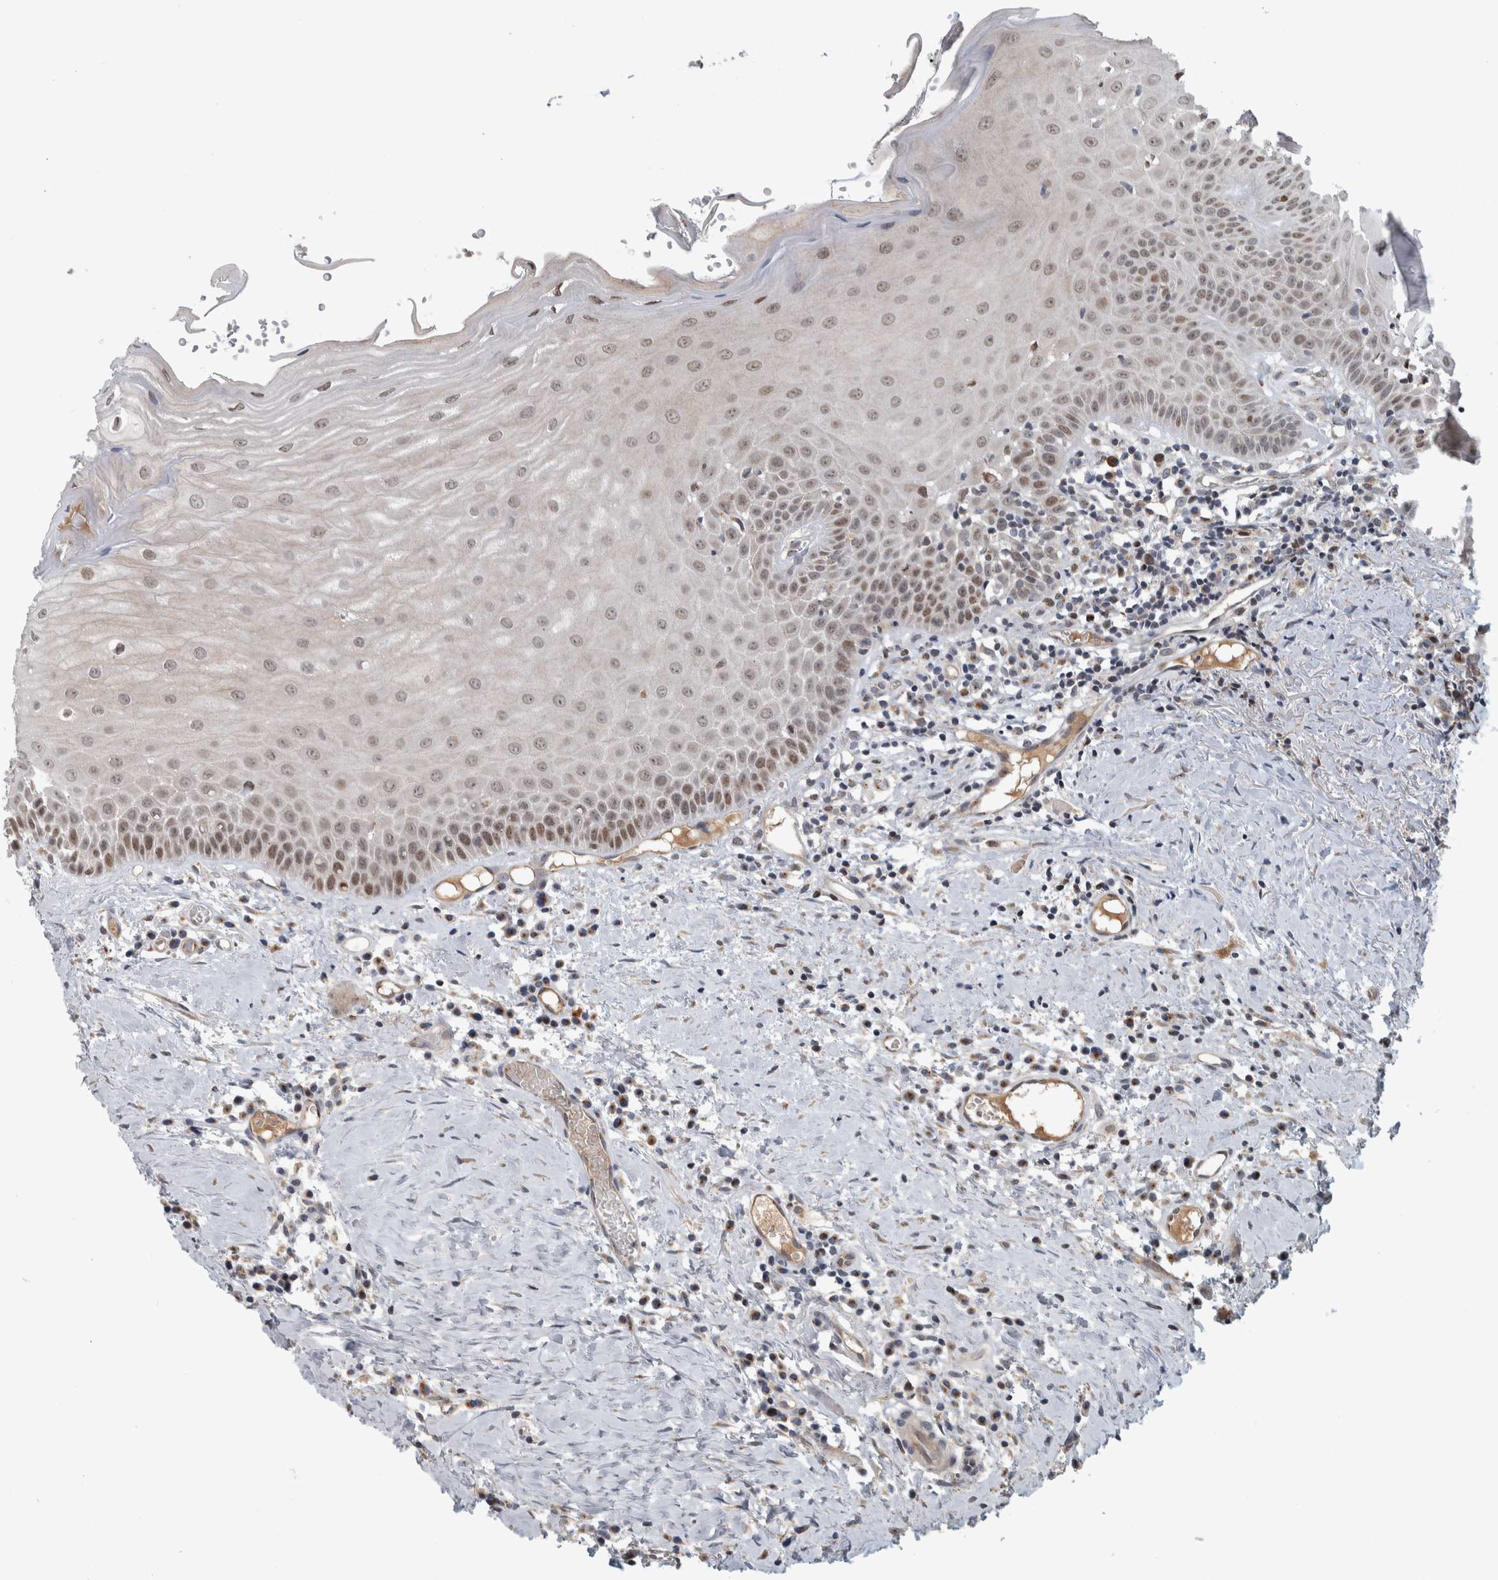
{"staining": {"intensity": "moderate", "quantity": "25%-75%", "location": "nuclear"}, "tissue": "oral mucosa", "cell_type": "Squamous epithelial cells", "image_type": "normal", "snomed": [{"axis": "morphology", "description": "Normal tissue, NOS"}, {"axis": "topography", "description": "Skeletal muscle"}, {"axis": "topography", "description": "Oral tissue"}, {"axis": "topography", "description": "Peripheral nerve tissue"}], "caption": "This micrograph demonstrates immunohistochemistry staining of normal human oral mucosa, with medium moderate nuclear positivity in approximately 25%-75% of squamous epithelial cells.", "gene": "MSL1", "patient": {"sex": "female", "age": 84}}